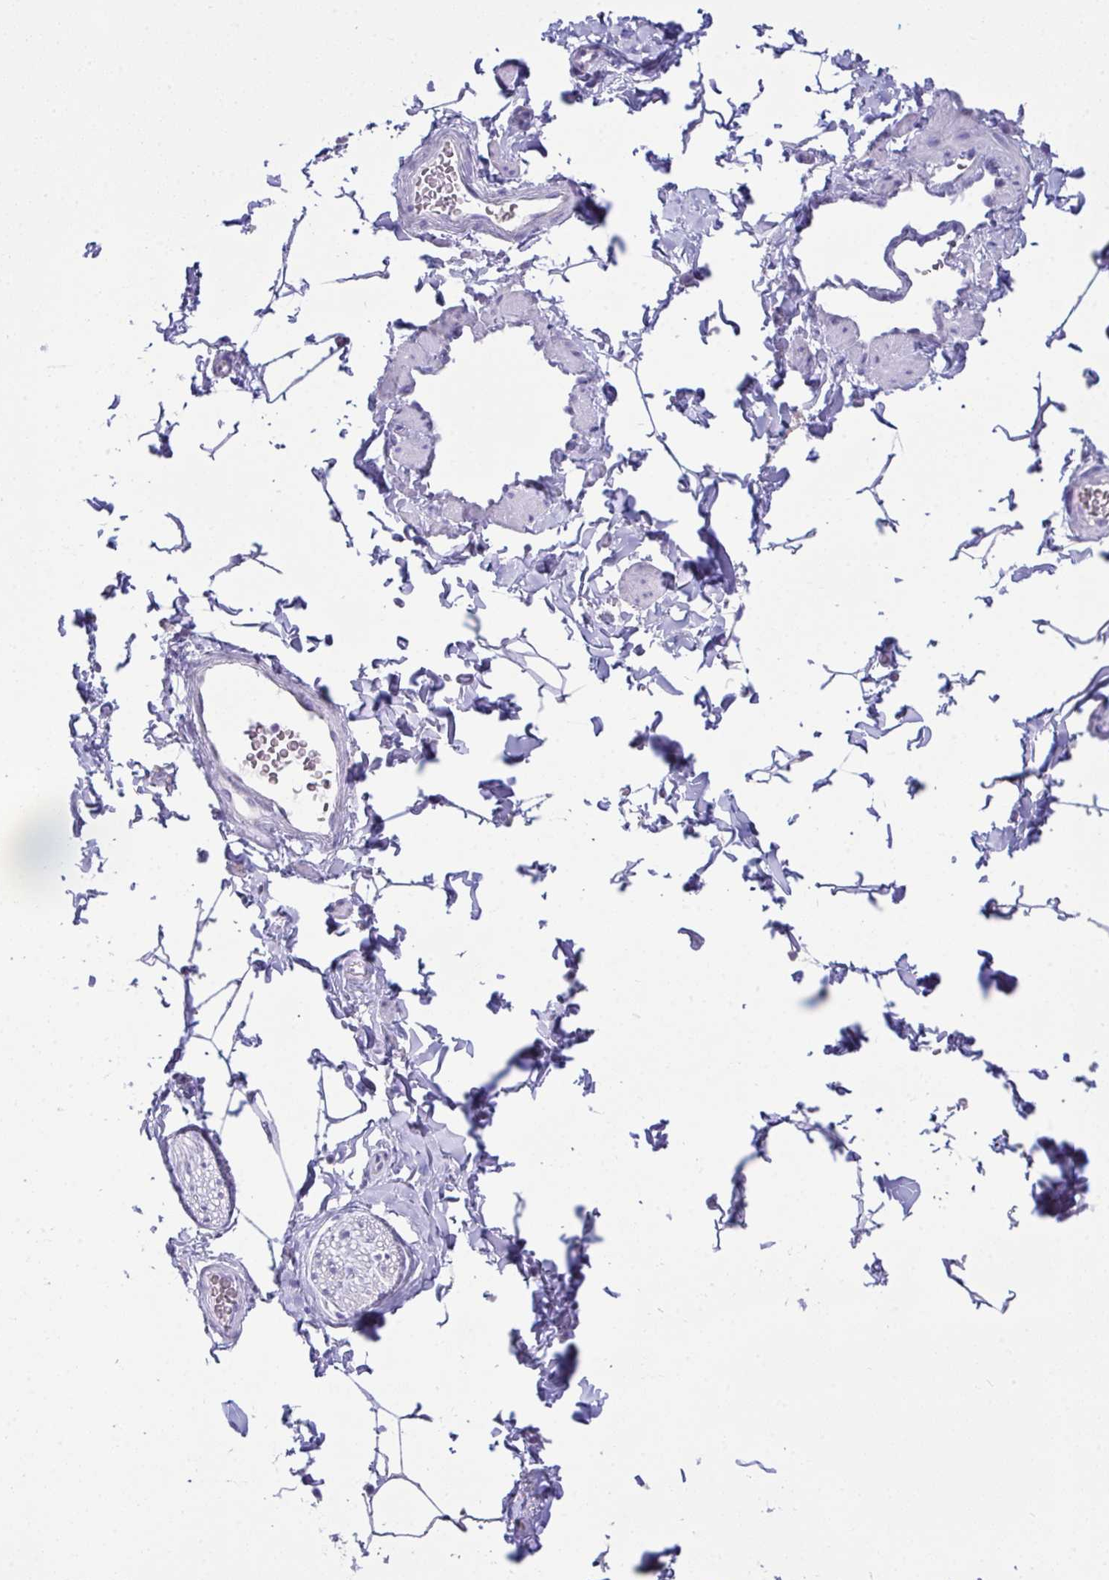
{"staining": {"intensity": "negative", "quantity": "none", "location": "none"}, "tissue": "adipose tissue", "cell_type": "Adipocytes", "image_type": "normal", "snomed": [{"axis": "morphology", "description": "Normal tissue, NOS"}, {"axis": "topography", "description": "Epididymis"}, {"axis": "topography", "description": "Peripheral nerve tissue"}], "caption": "Immunohistochemical staining of benign human adipose tissue shows no significant expression in adipocytes.", "gene": "PLA2G12B", "patient": {"sex": "male", "age": 32}}